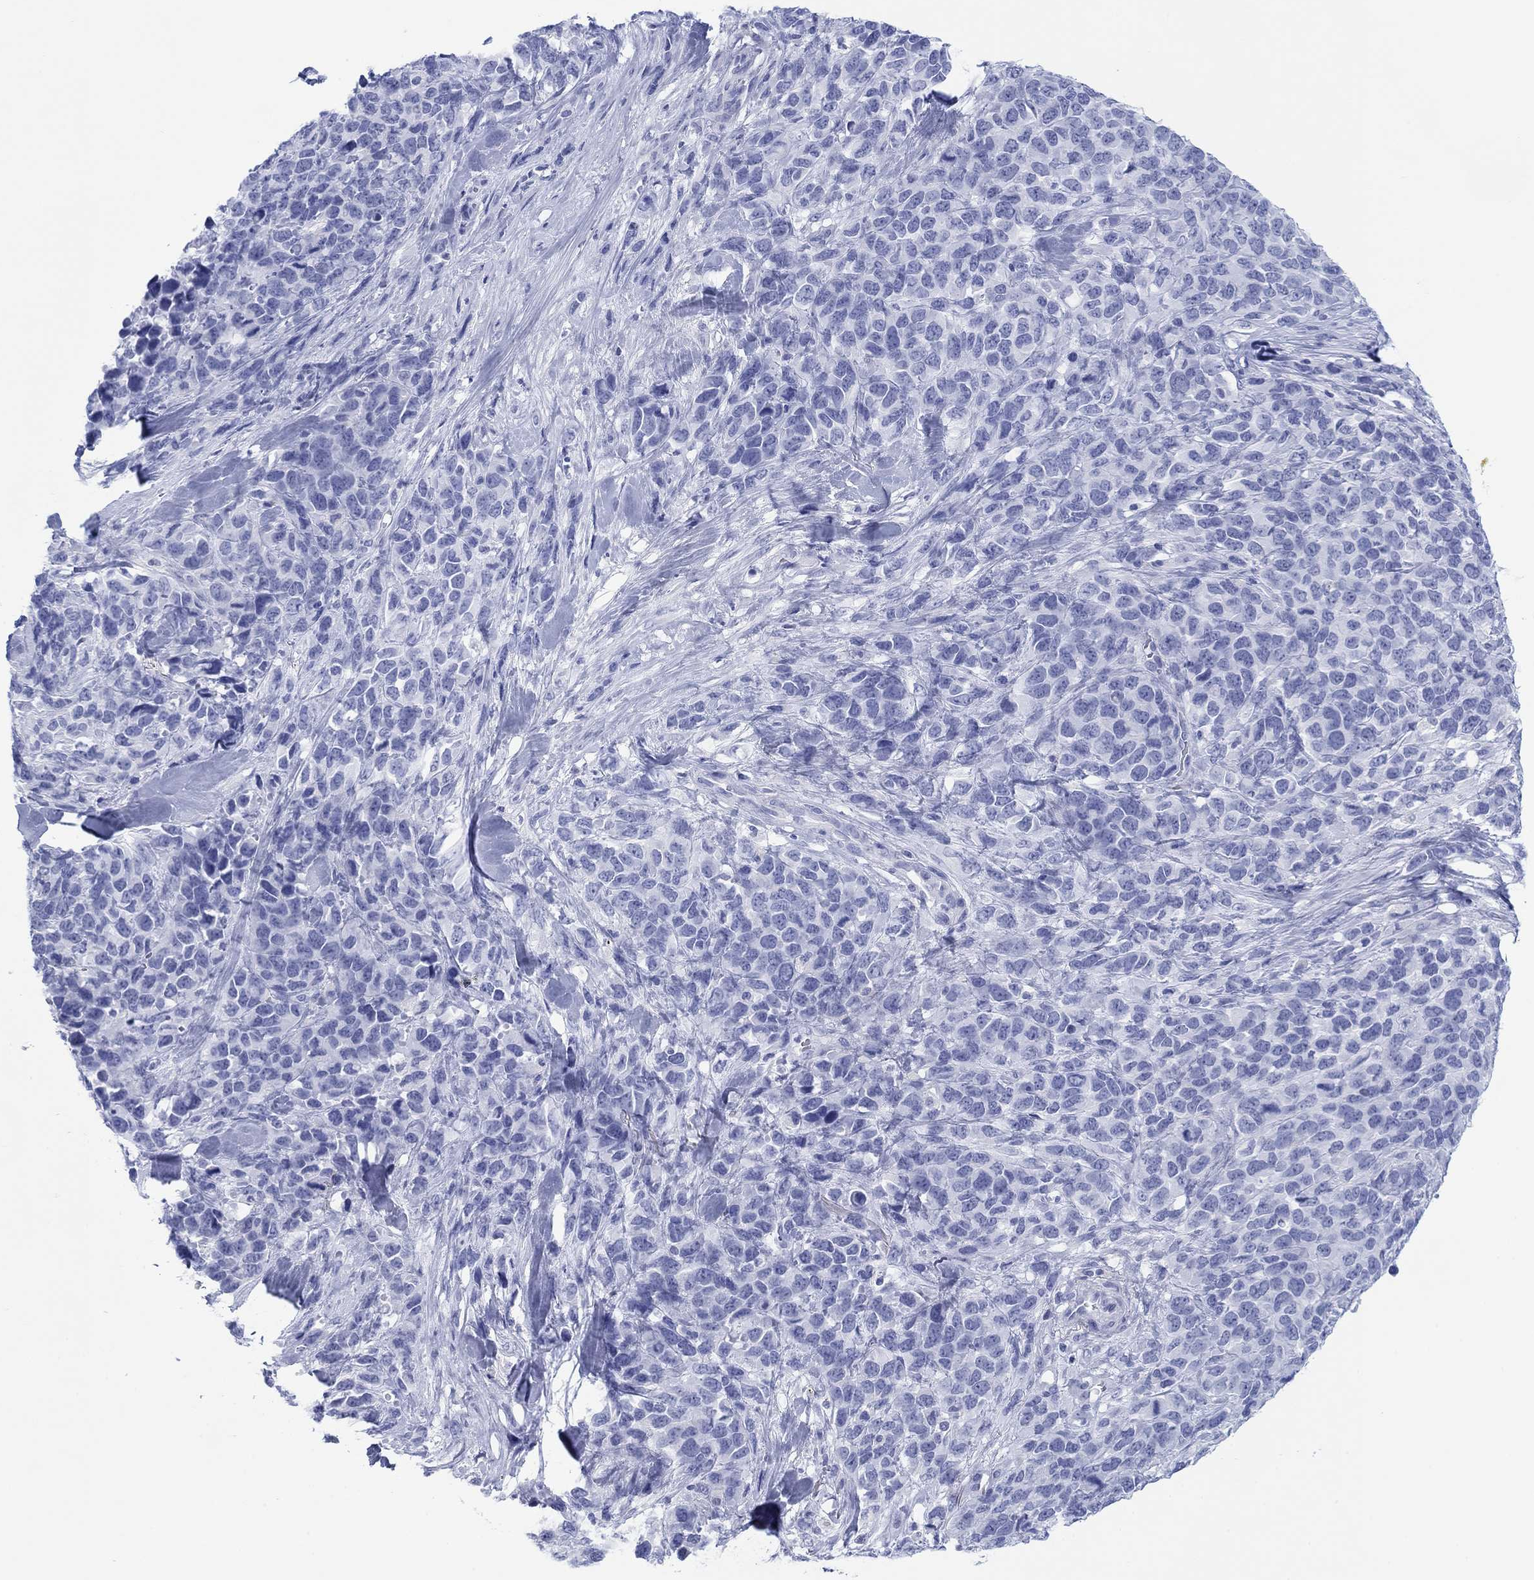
{"staining": {"intensity": "negative", "quantity": "none", "location": "none"}, "tissue": "melanoma", "cell_type": "Tumor cells", "image_type": "cancer", "snomed": [{"axis": "morphology", "description": "Malignant melanoma, Metastatic site"}, {"axis": "topography", "description": "Skin"}], "caption": "There is no significant positivity in tumor cells of melanoma.", "gene": "ATP1B1", "patient": {"sex": "male", "age": 84}}